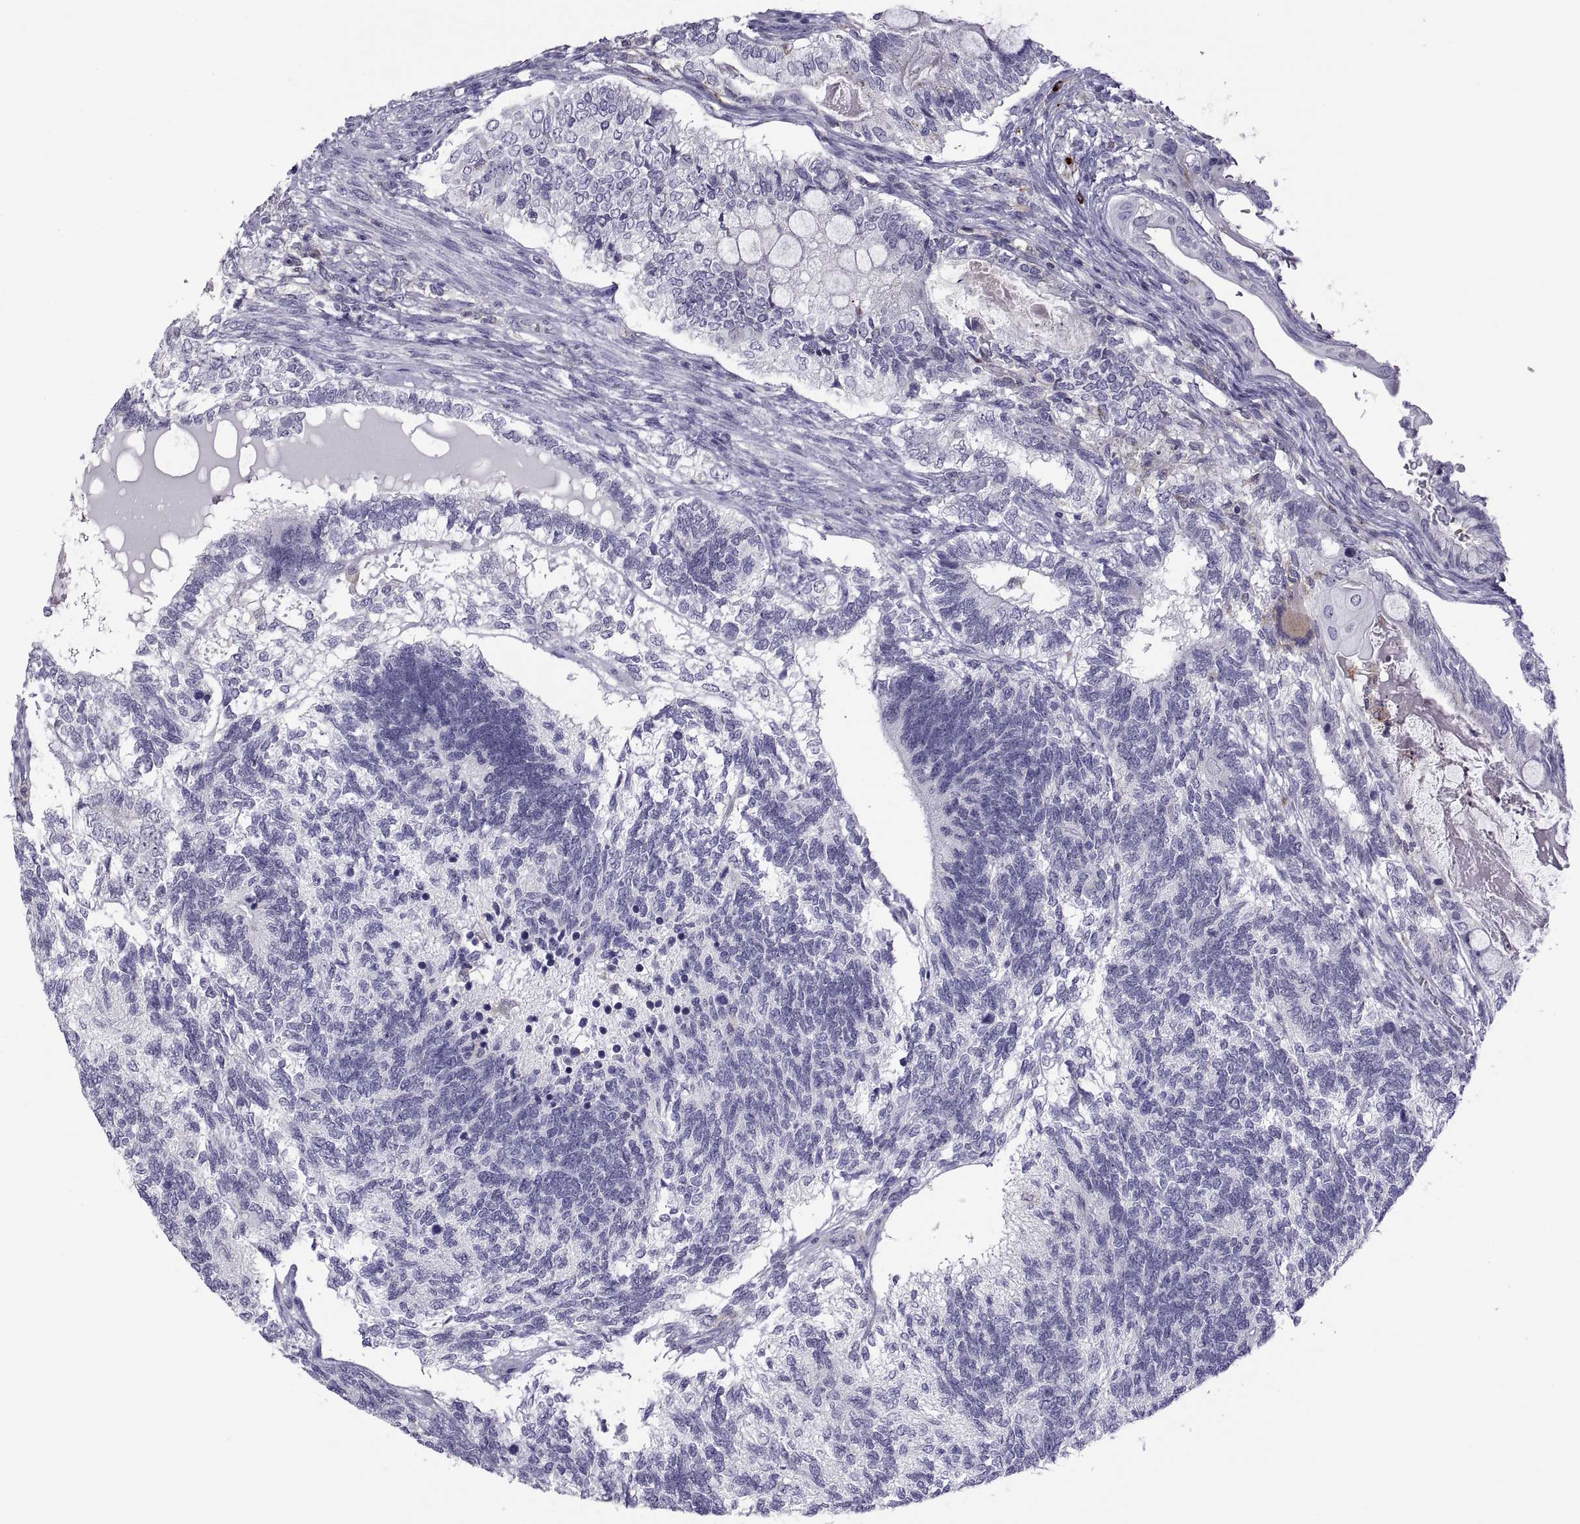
{"staining": {"intensity": "negative", "quantity": "none", "location": "none"}, "tissue": "testis cancer", "cell_type": "Tumor cells", "image_type": "cancer", "snomed": [{"axis": "morphology", "description": "Seminoma, NOS"}, {"axis": "morphology", "description": "Carcinoma, Embryonal, NOS"}, {"axis": "topography", "description": "Testis"}], "caption": "IHC photomicrograph of testis cancer (seminoma) stained for a protein (brown), which reveals no staining in tumor cells.", "gene": "RGS19", "patient": {"sex": "male", "age": 41}}